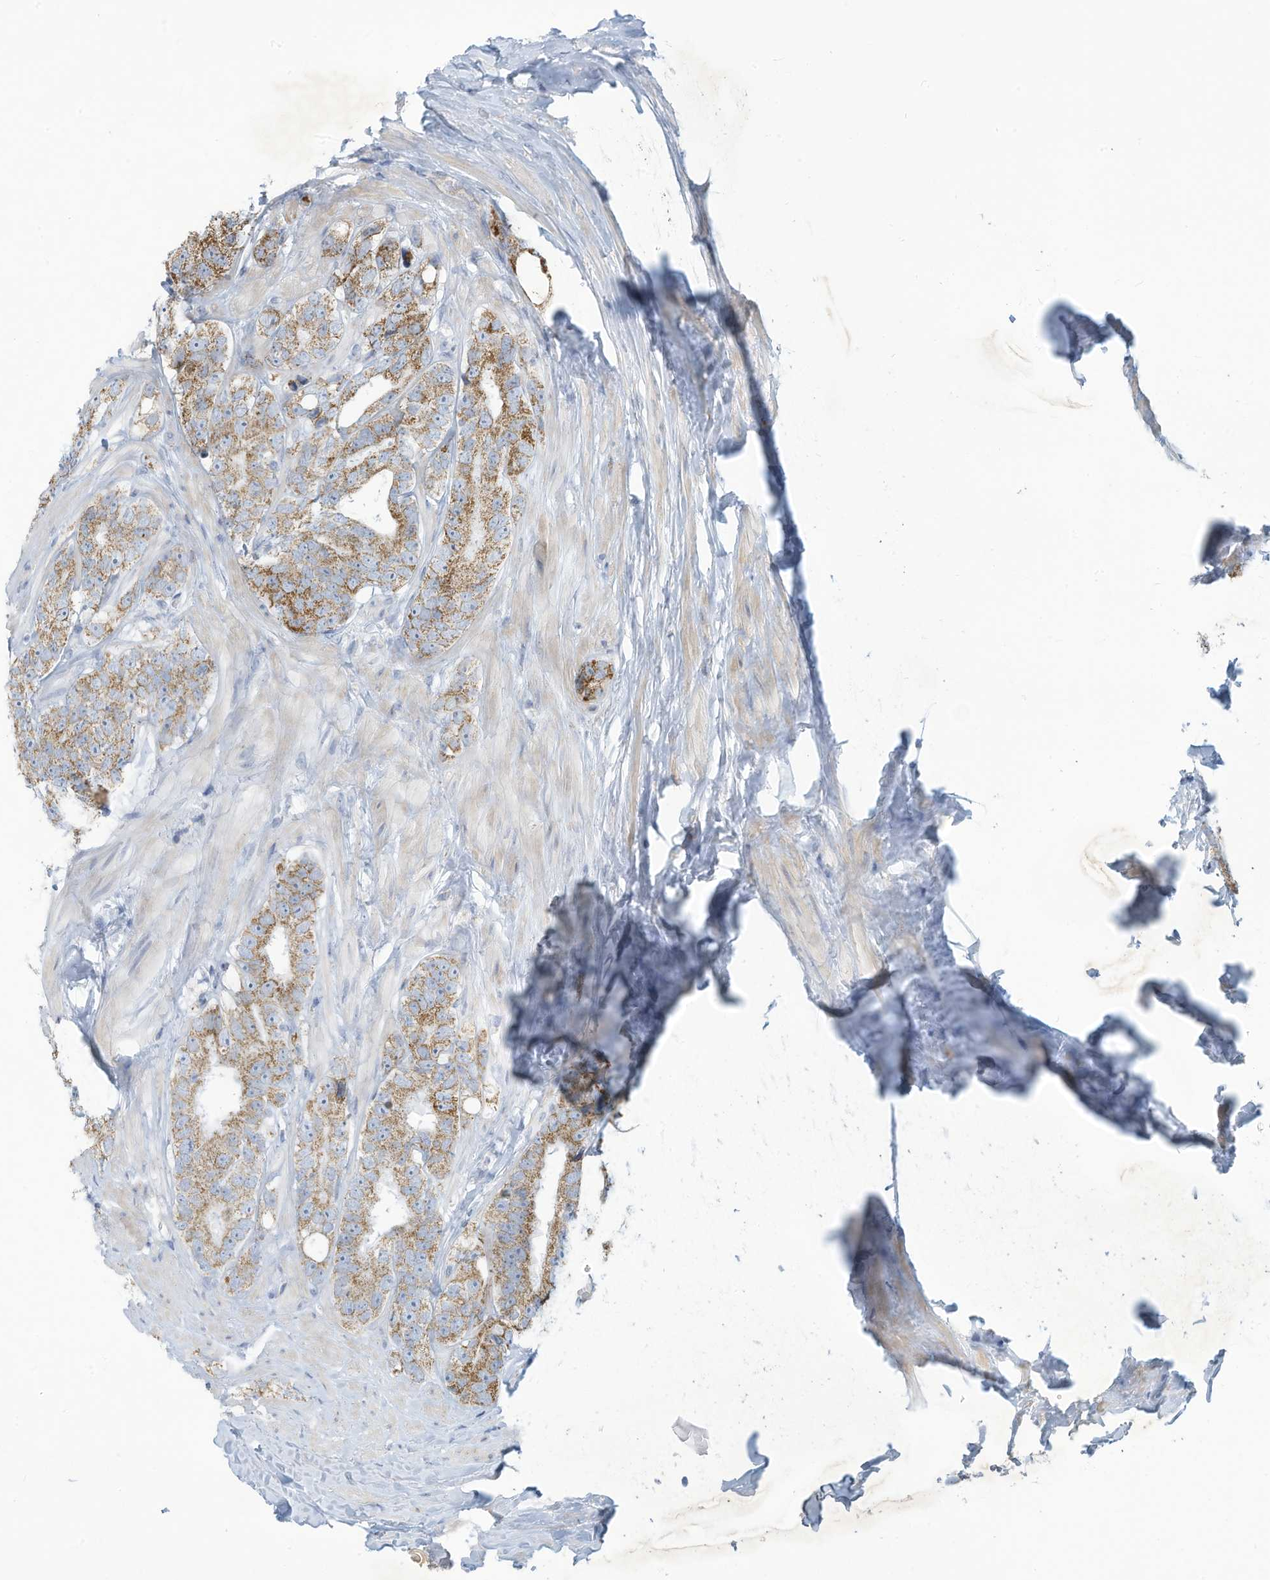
{"staining": {"intensity": "moderate", "quantity": ">75%", "location": "cytoplasmic/membranous"}, "tissue": "prostate cancer", "cell_type": "Tumor cells", "image_type": "cancer", "snomed": [{"axis": "morphology", "description": "Adenocarcinoma, High grade"}, {"axis": "topography", "description": "Prostate"}], "caption": "IHC histopathology image of prostate cancer stained for a protein (brown), which exhibits medium levels of moderate cytoplasmic/membranous staining in about >75% of tumor cells.", "gene": "NLN", "patient": {"sex": "male", "age": 56}}